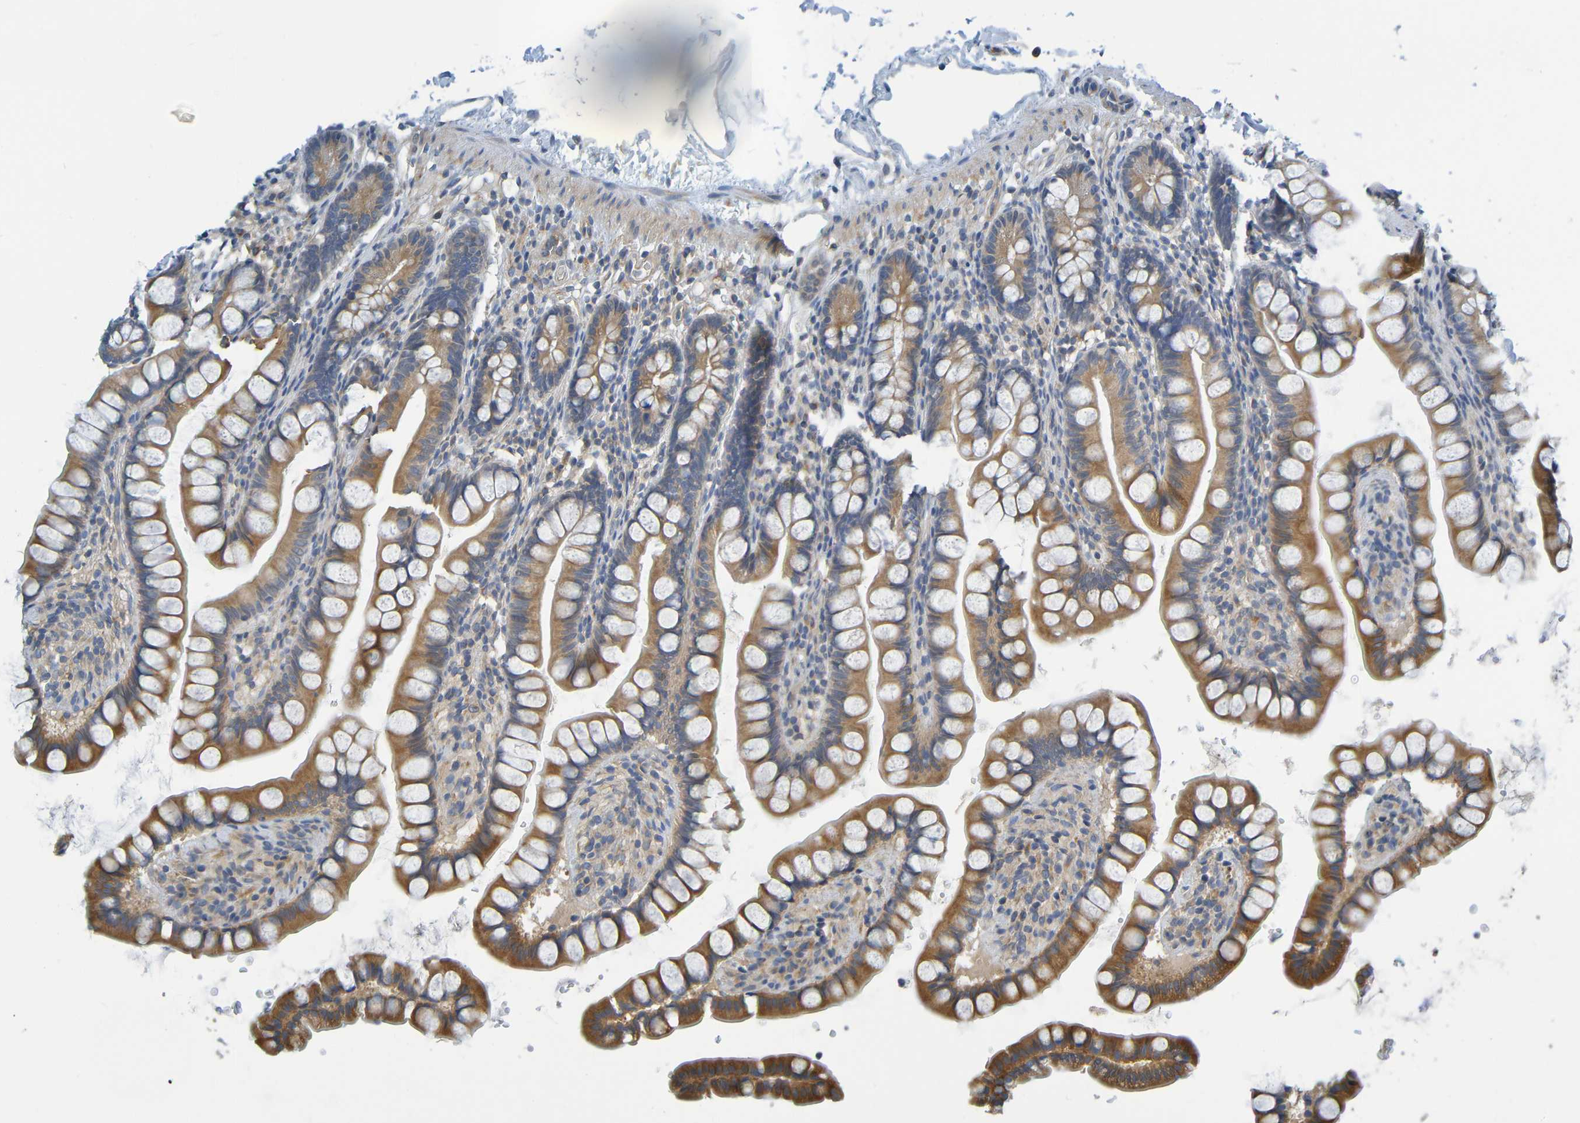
{"staining": {"intensity": "moderate", "quantity": ">75%", "location": "cytoplasmic/membranous"}, "tissue": "small intestine", "cell_type": "Glandular cells", "image_type": "normal", "snomed": [{"axis": "morphology", "description": "Normal tissue, NOS"}, {"axis": "topography", "description": "Small intestine"}], "caption": "Protein staining by immunohistochemistry demonstrates moderate cytoplasmic/membranous positivity in about >75% of glandular cells in normal small intestine.", "gene": "CYP4F2", "patient": {"sex": "female", "age": 84}}